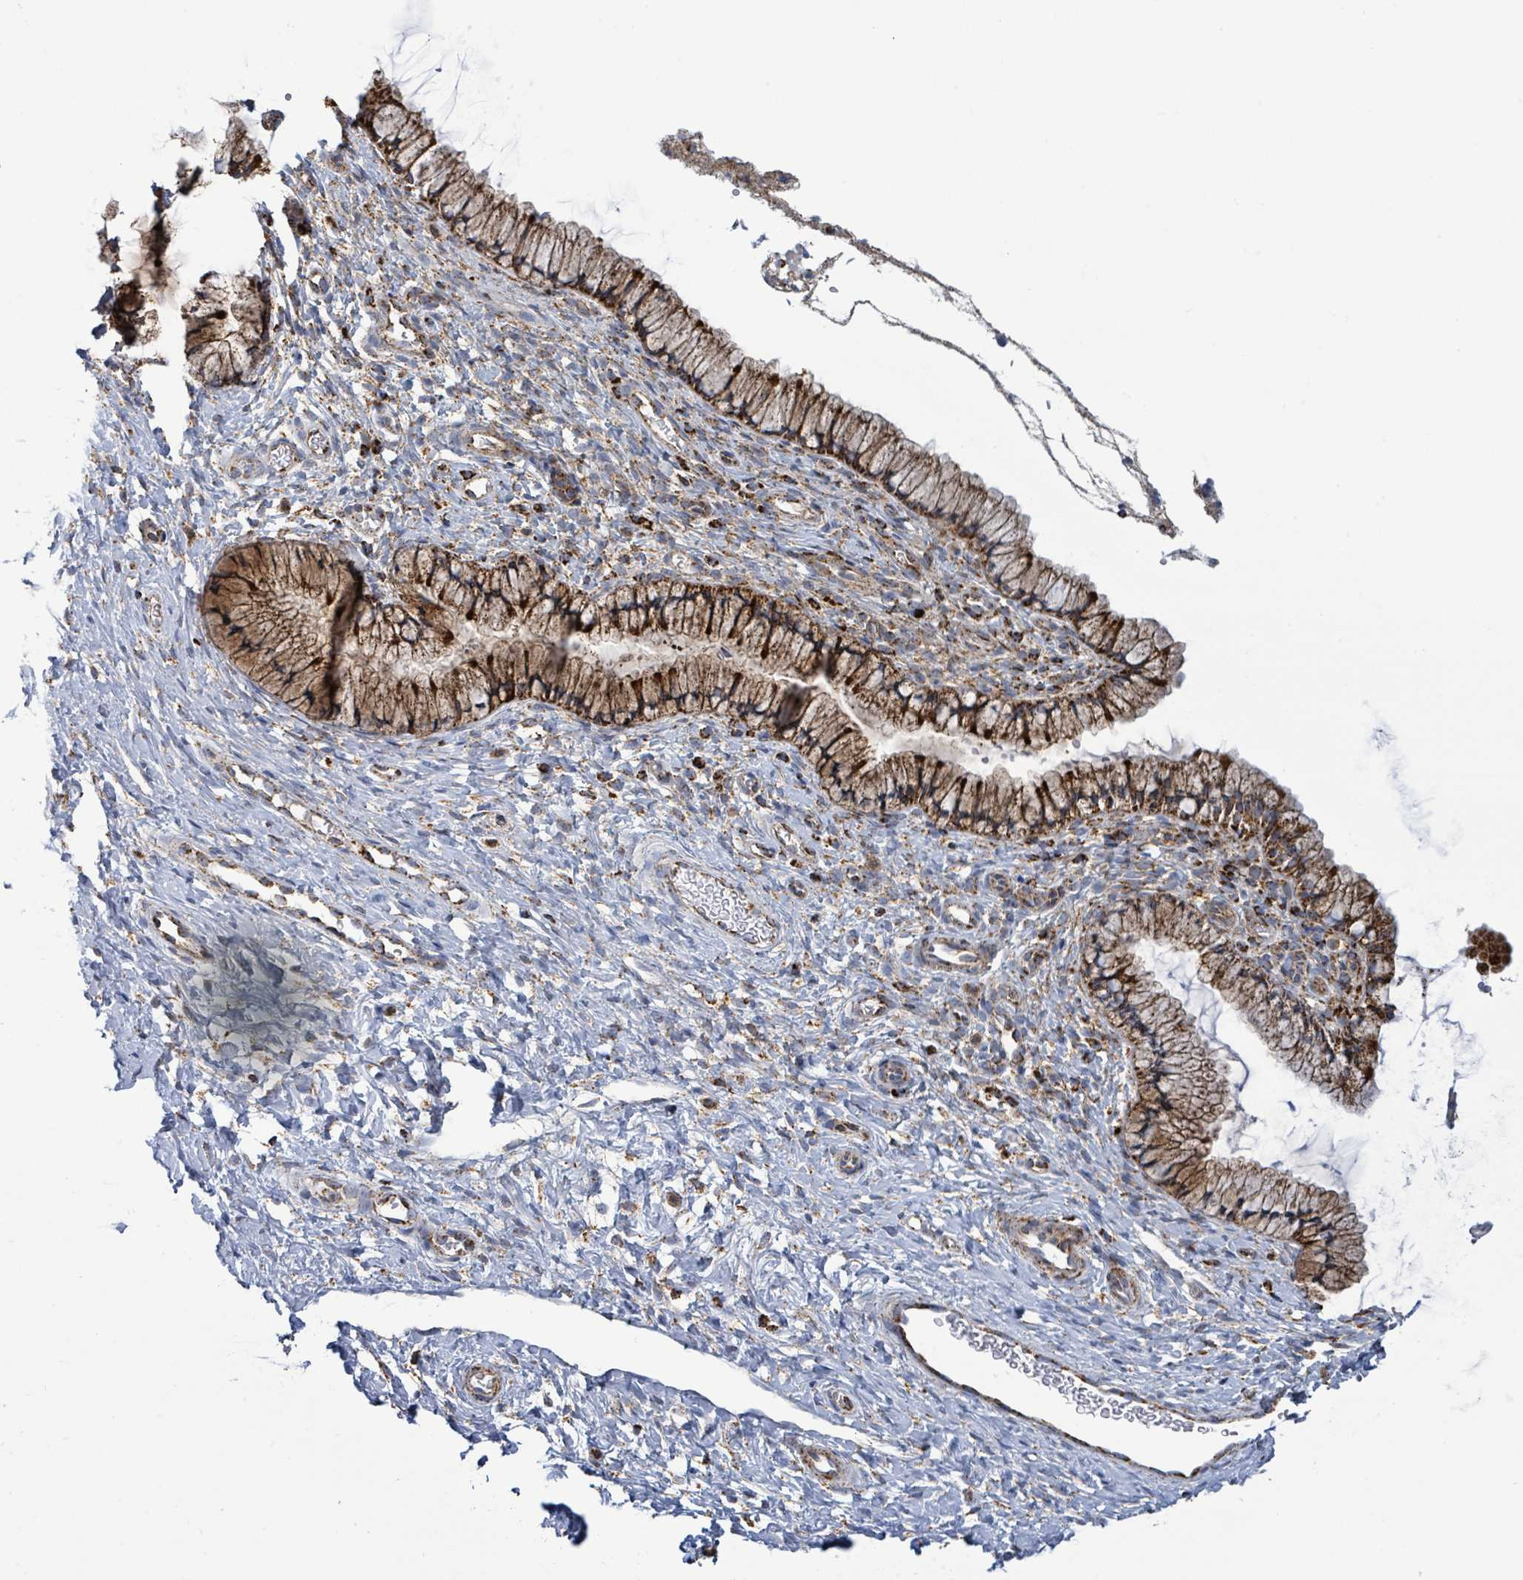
{"staining": {"intensity": "strong", "quantity": ">75%", "location": "cytoplasmic/membranous"}, "tissue": "cervix", "cell_type": "Glandular cells", "image_type": "normal", "snomed": [{"axis": "morphology", "description": "Normal tissue, NOS"}, {"axis": "topography", "description": "Cervix"}], "caption": "Cervix was stained to show a protein in brown. There is high levels of strong cytoplasmic/membranous expression in about >75% of glandular cells.", "gene": "SUCLG2", "patient": {"sex": "female", "age": 36}}